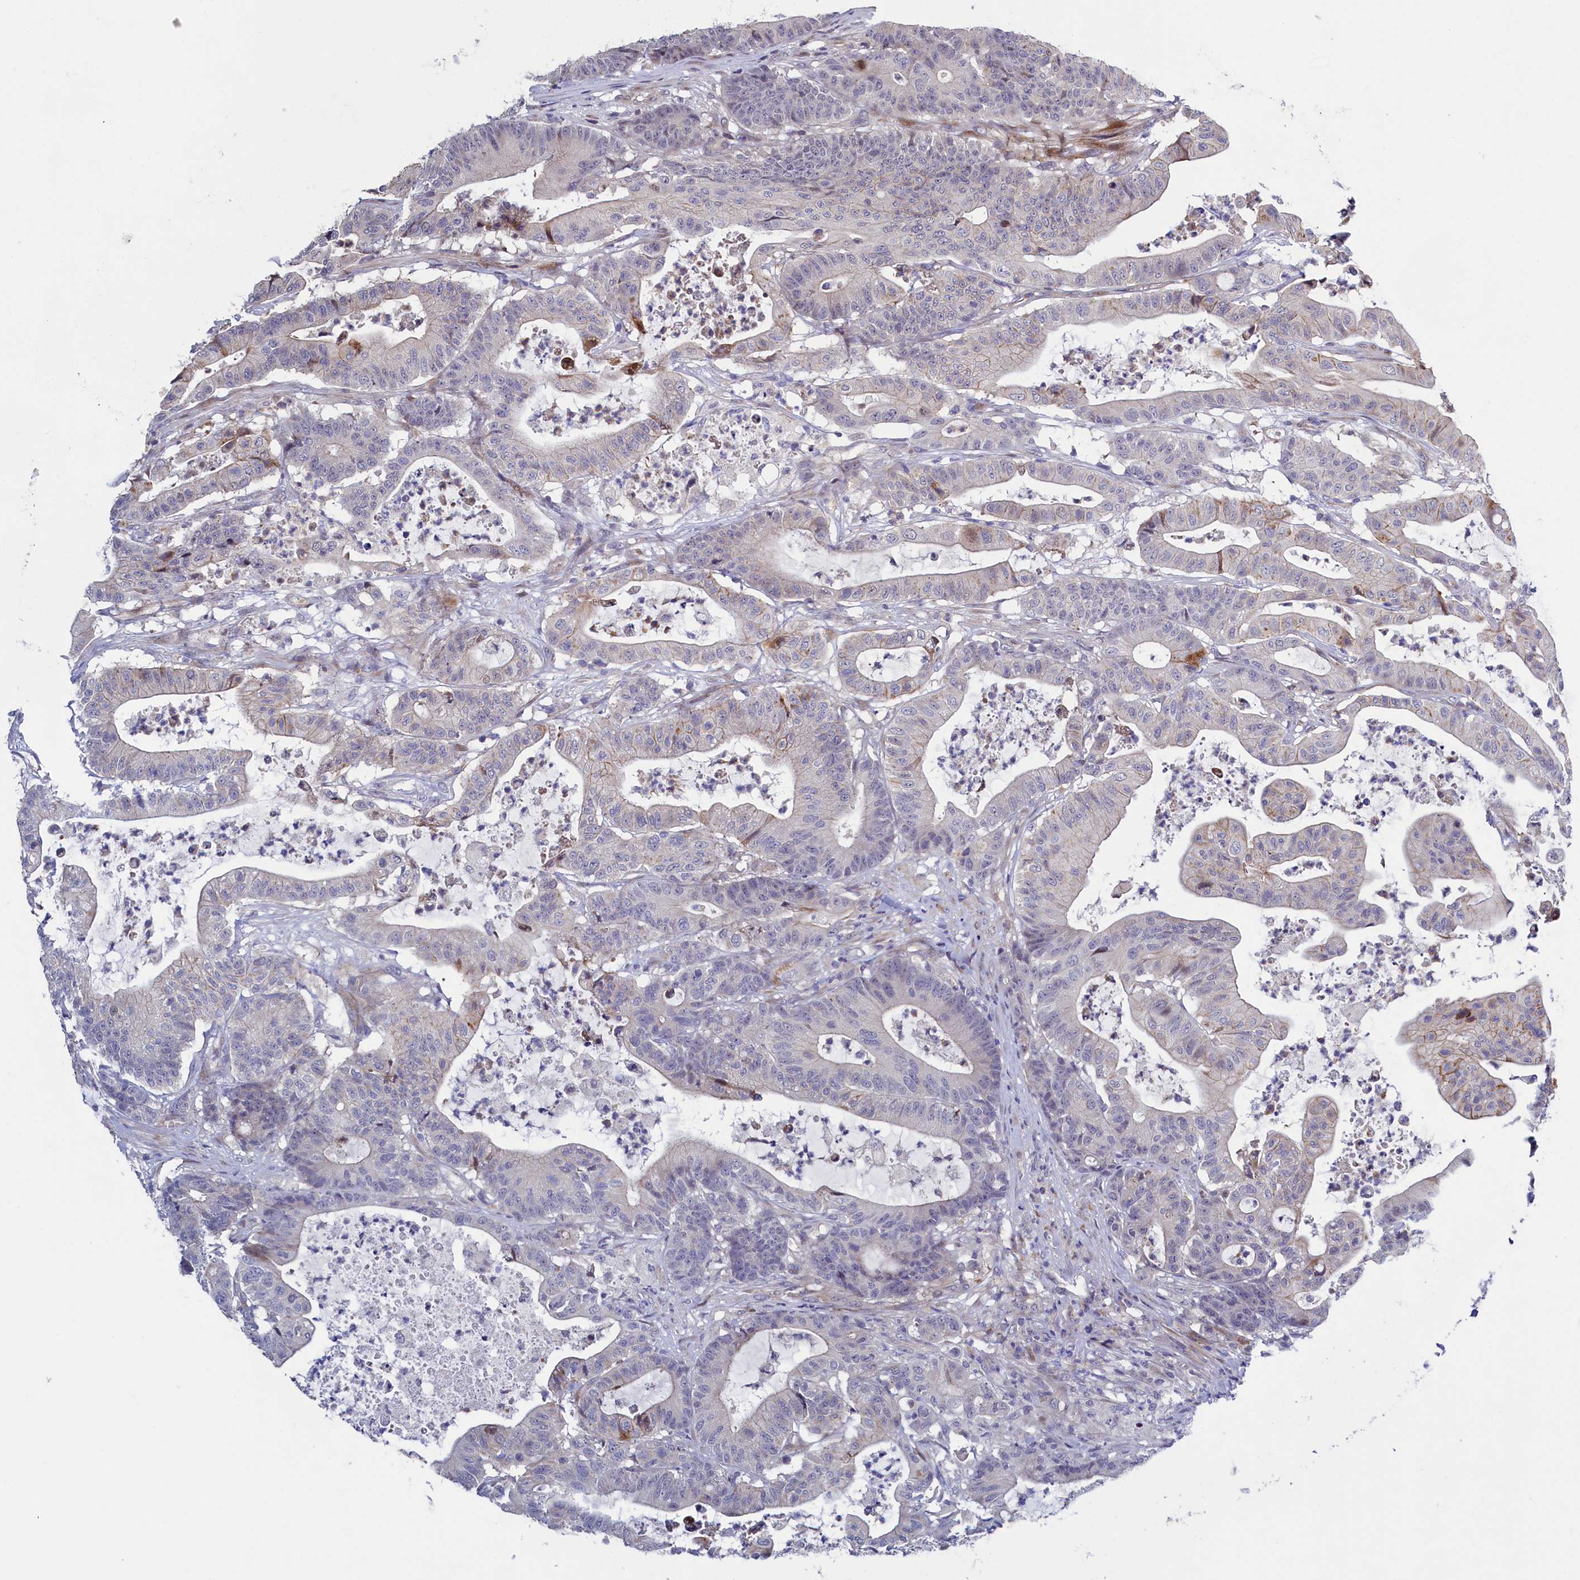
{"staining": {"intensity": "moderate", "quantity": "<25%", "location": "cytoplasmic/membranous"}, "tissue": "colorectal cancer", "cell_type": "Tumor cells", "image_type": "cancer", "snomed": [{"axis": "morphology", "description": "Adenocarcinoma, NOS"}, {"axis": "topography", "description": "Colon"}], "caption": "A micrograph of colorectal cancer stained for a protein demonstrates moderate cytoplasmic/membranous brown staining in tumor cells.", "gene": "PIK3C3", "patient": {"sex": "female", "age": 84}}